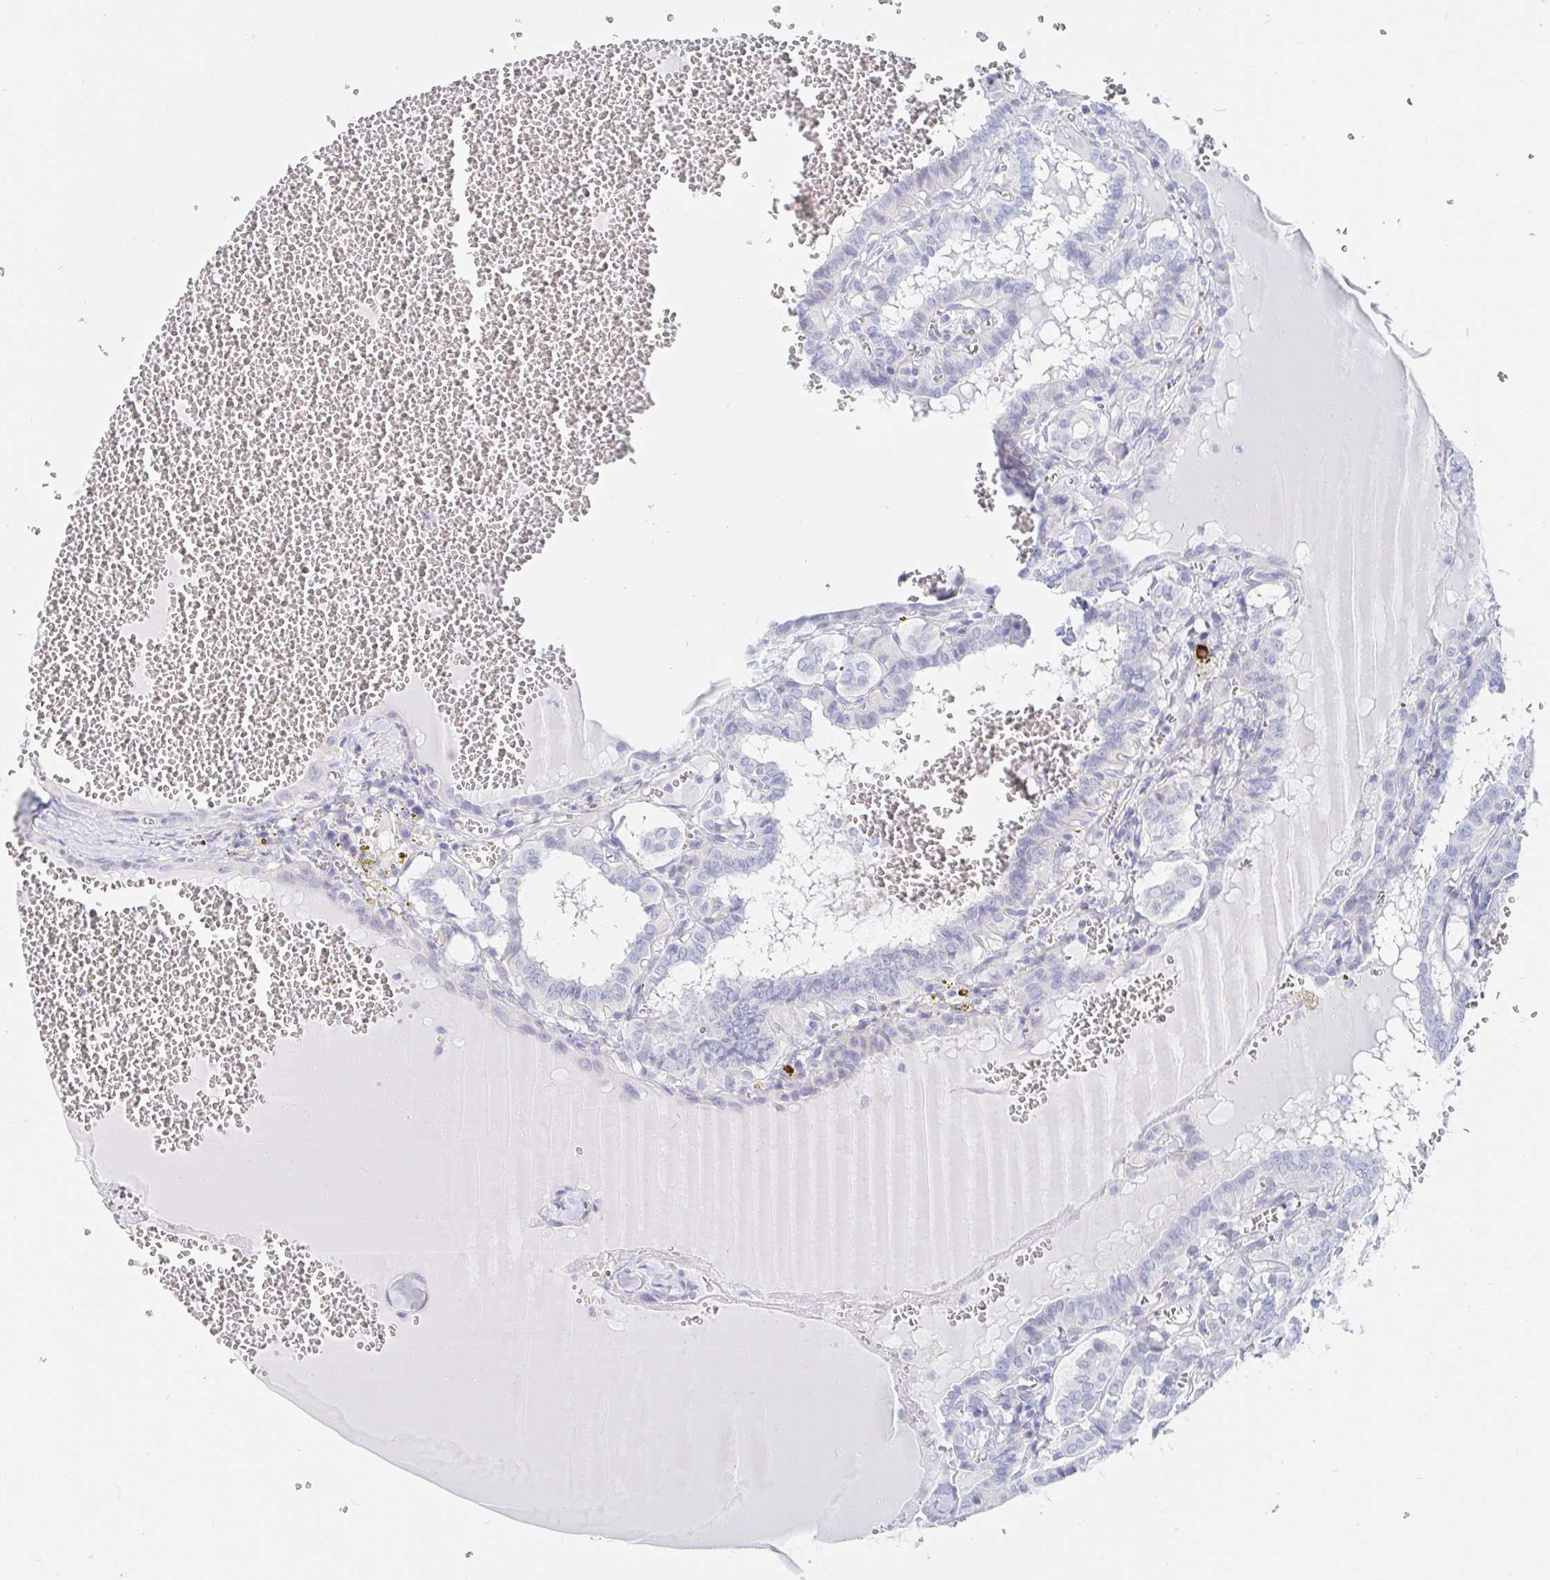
{"staining": {"intensity": "negative", "quantity": "none", "location": "none"}, "tissue": "thyroid cancer", "cell_type": "Tumor cells", "image_type": "cancer", "snomed": [{"axis": "morphology", "description": "Papillary adenocarcinoma, NOS"}, {"axis": "topography", "description": "Thyroid gland"}], "caption": "Immunohistochemistry (IHC) histopathology image of neoplastic tissue: human thyroid papillary adenocarcinoma stained with DAB (3,3'-diaminobenzidine) demonstrates no significant protein staining in tumor cells.", "gene": "PACSIN1", "patient": {"sex": "female", "age": 21}}